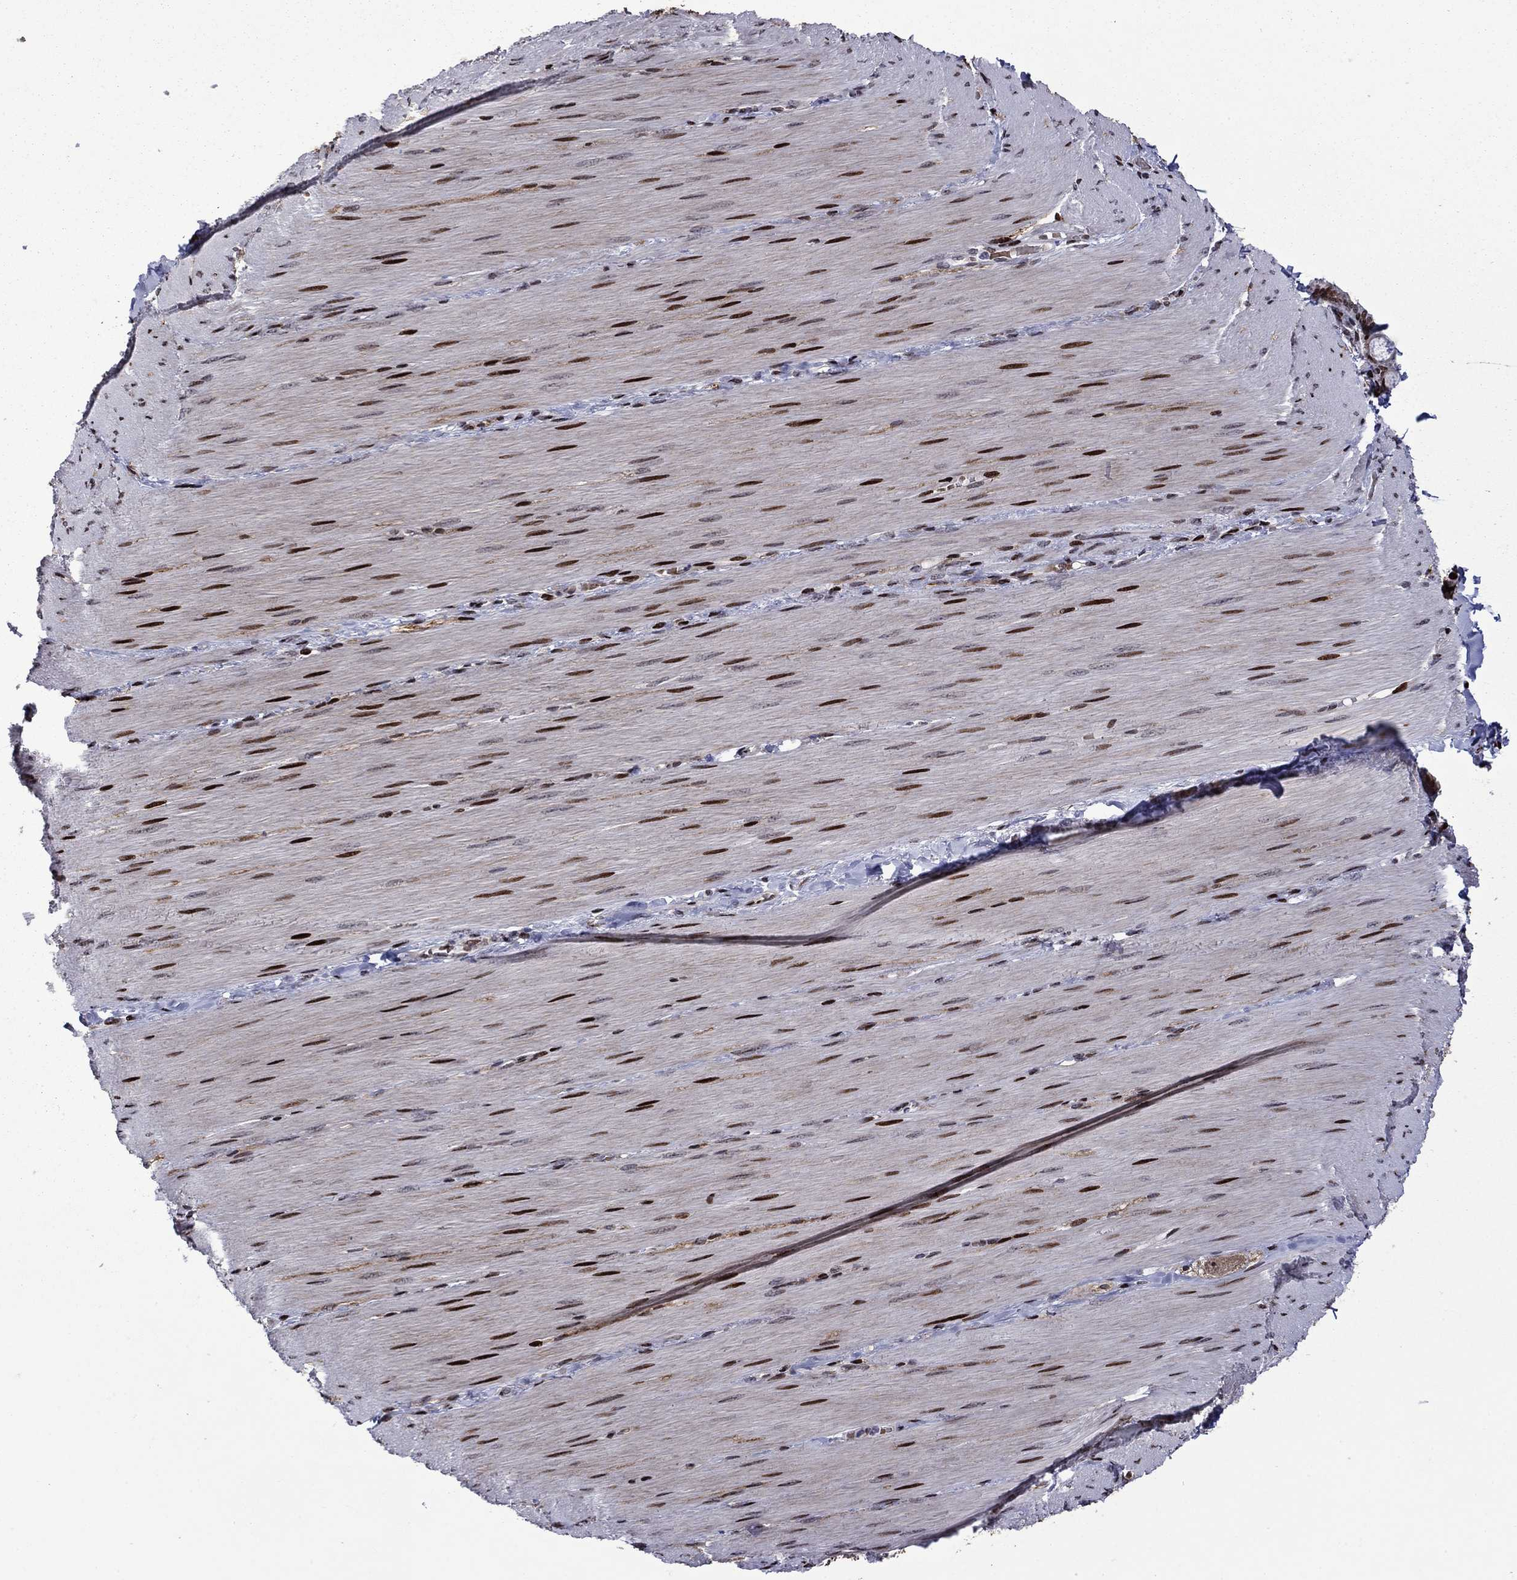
{"staining": {"intensity": "strong", "quantity": "<25%", "location": "nuclear"}, "tissue": "adipose tissue", "cell_type": "Adipocytes", "image_type": "normal", "snomed": [{"axis": "morphology", "description": "Normal tissue, NOS"}, {"axis": "topography", "description": "Smooth muscle"}, {"axis": "topography", "description": "Duodenum"}, {"axis": "topography", "description": "Peripheral nerve tissue"}], "caption": "Unremarkable adipose tissue shows strong nuclear expression in approximately <25% of adipocytes.", "gene": "LIMK1", "patient": {"sex": "female", "age": 61}}